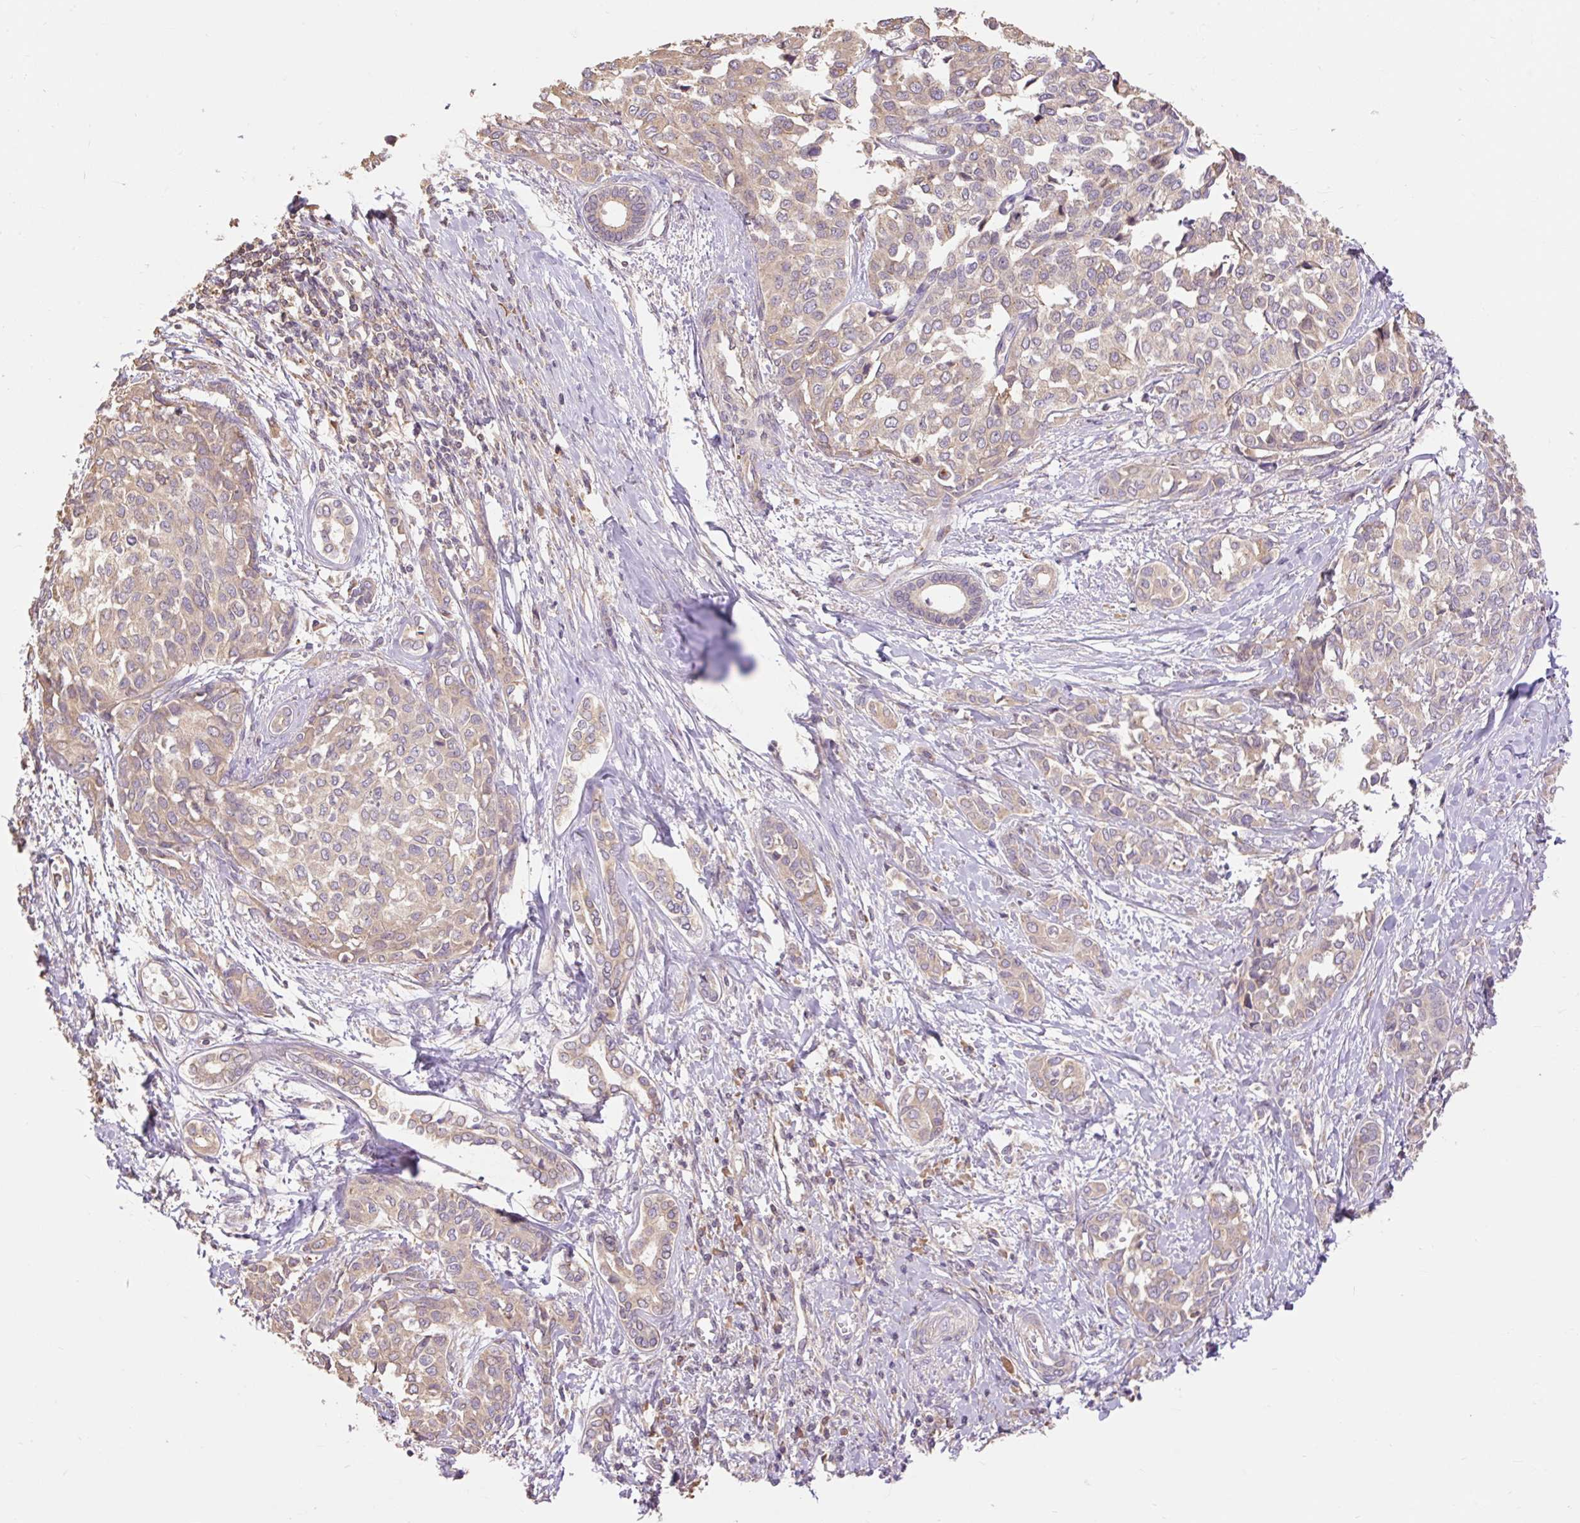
{"staining": {"intensity": "weak", "quantity": ">75%", "location": "cytoplasmic/membranous"}, "tissue": "liver cancer", "cell_type": "Tumor cells", "image_type": "cancer", "snomed": [{"axis": "morphology", "description": "Cholangiocarcinoma"}, {"axis": "topography", "description": "Liver"}], "caption": "Immunohistochemistry (IHC) histopathology image of human liver cancer stained for a protein (brown), which displays low levels of weak cytoplasmic/membranous expression in approximately >75% of tumor cells.", "gene": "DESI1", "patient": {"sex": "female", "age": 77}}